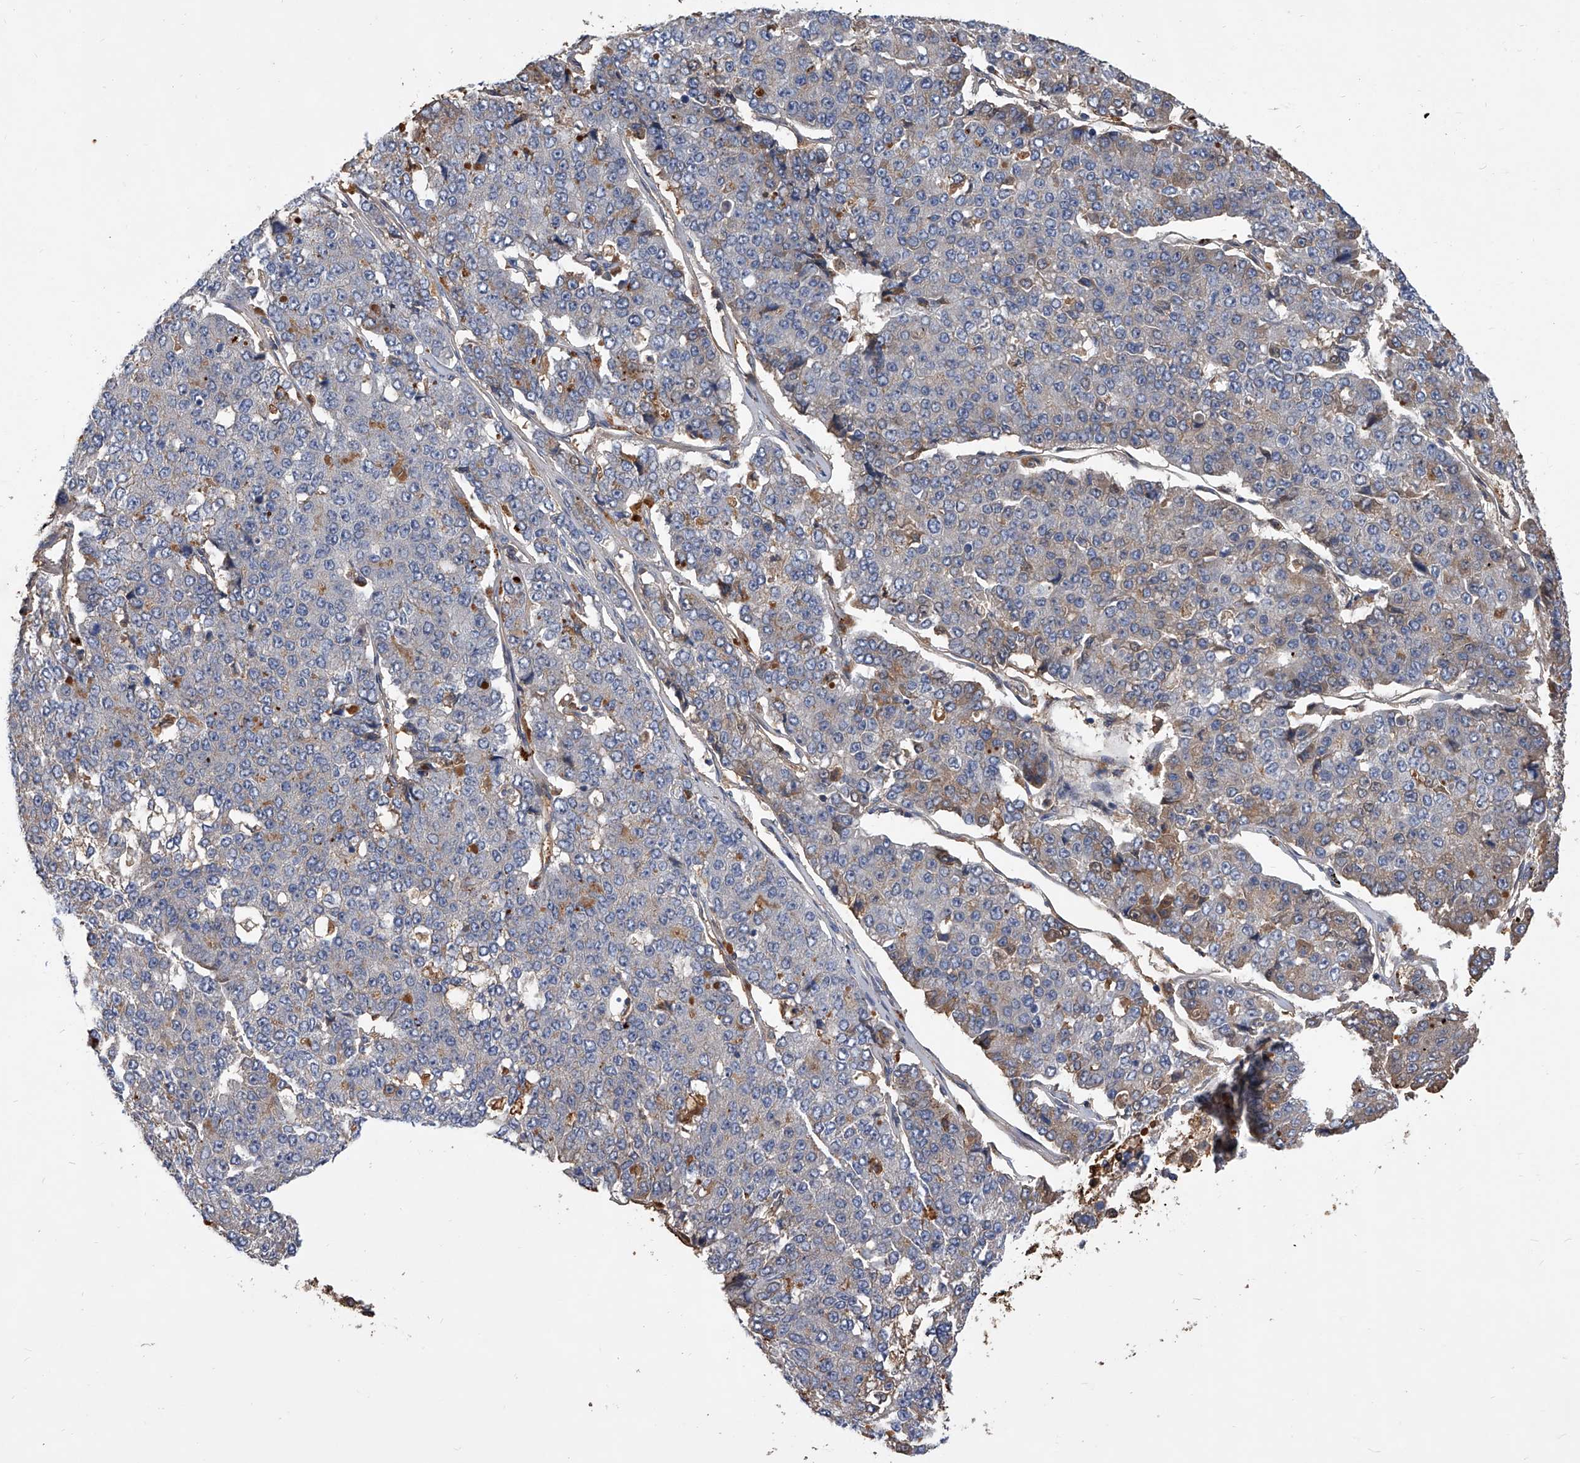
{"staining": {"intensity": "weak", "quantity": "<25%", "location": "cytoplasmic/membranous"}, "tissue": "pancreatic cancer", "cell_type": "Tumor cells", "image_type": "cancer", "snomed": [{"axis": "morphology", "description": "Adenocarcinoma, NOS"}, {"axis": "topography", "description": "Pancreas"}], "caption": "This histopathology image is of pancreatic cancer stained with IHC to label a protein in brown with the nuclei are counter-stained blue. There is no positivity in tumor cells.", "gene": "ZNF25", "patient": {"sex": "male", "age": 50}}